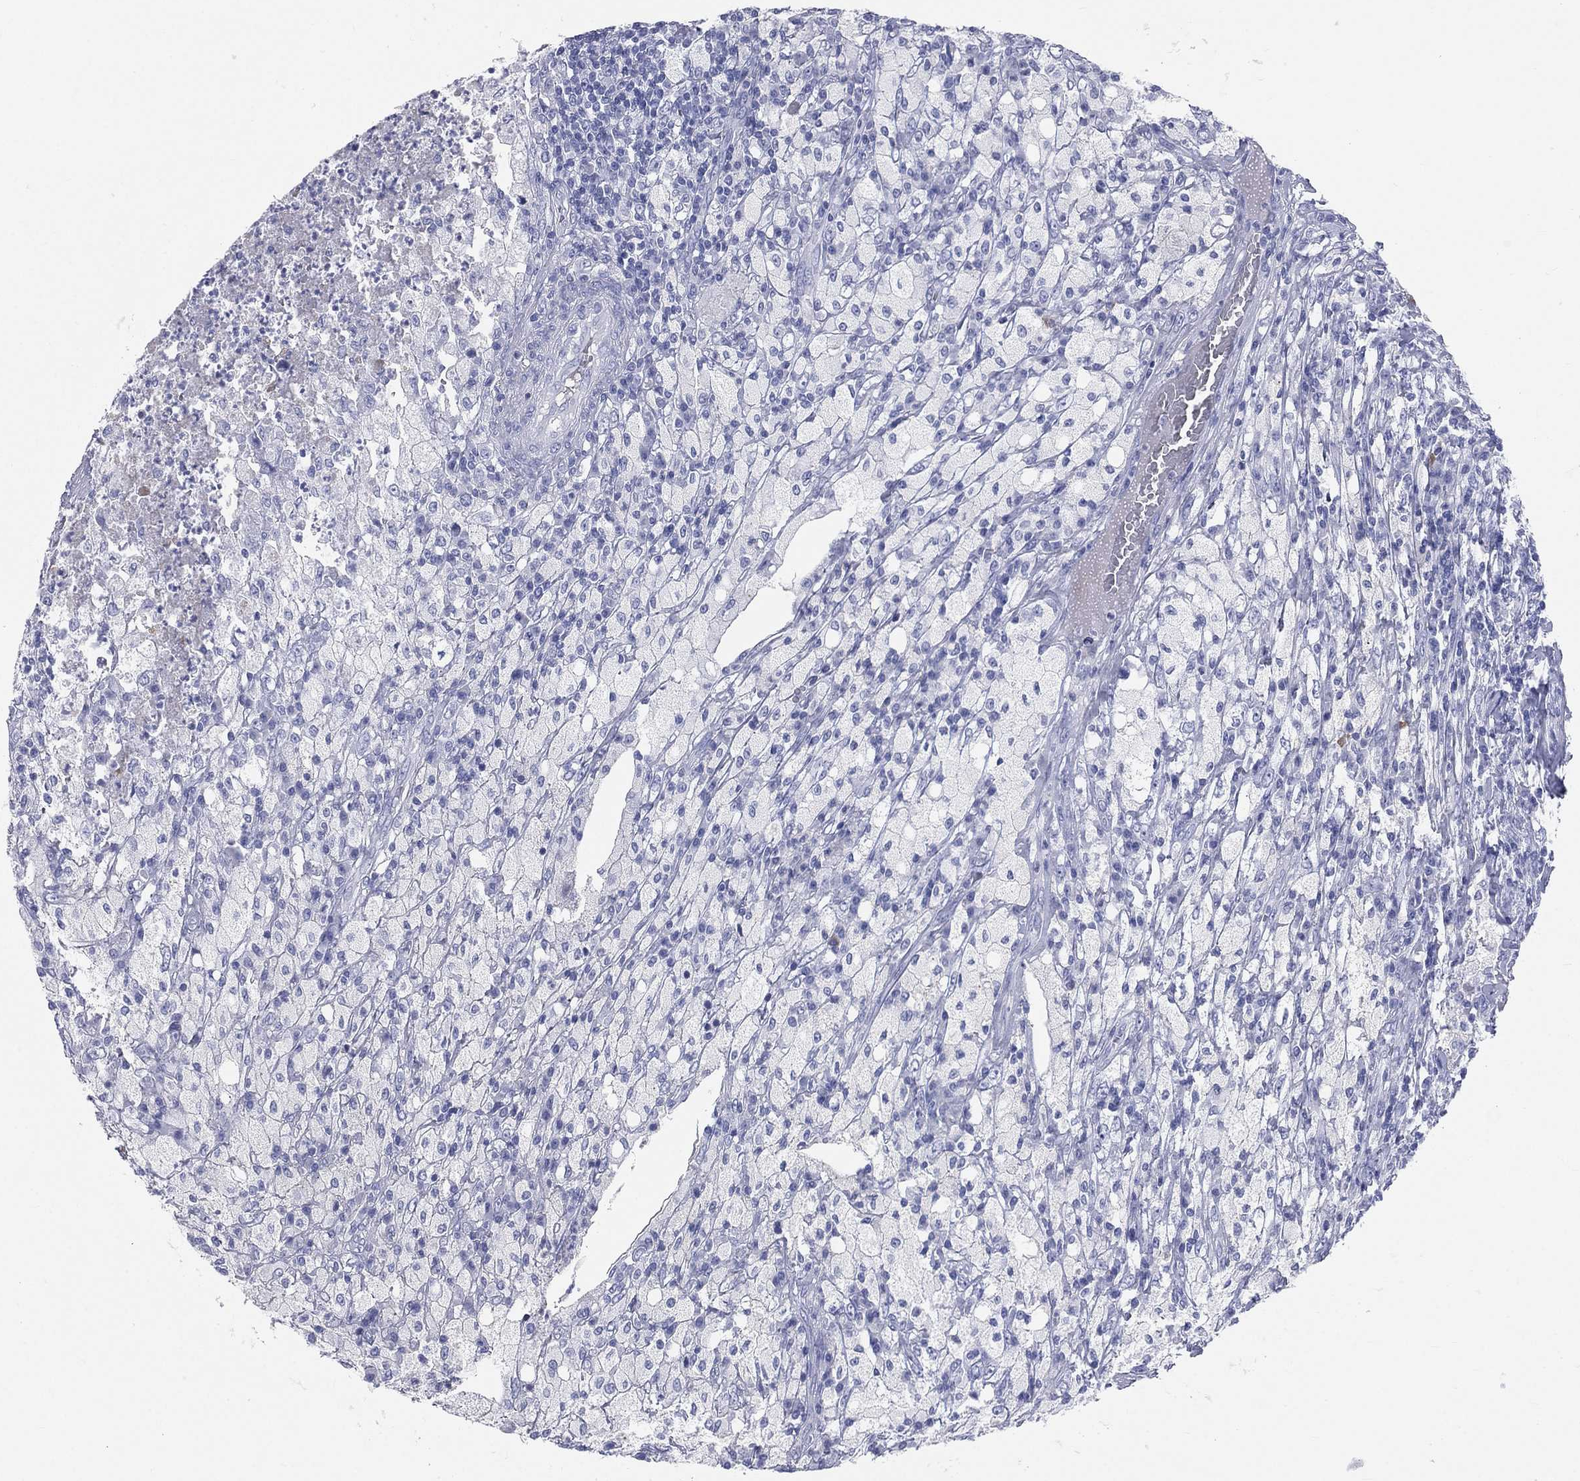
{"staining": {"intensity": "negative", "quantity": "none", "location": "none"}, "tissue": "testis cancer", "cell_type": "Tumor cells", "image_type": "cancer", "snomed": [{"axis": "morphology", "description": "Necrosis, NOS"}, {"axis": "morphology", "description": "Carcinoma, Embryonal, NOS"}, {"axis": "topography", "description": "Testis"}], "caption": "This is an IHC image of testis cancer (embryonal carcinoma). There is no expression in tumor cells.", "gene": "HP", "patient": {"sex": "male", "age": 19}}